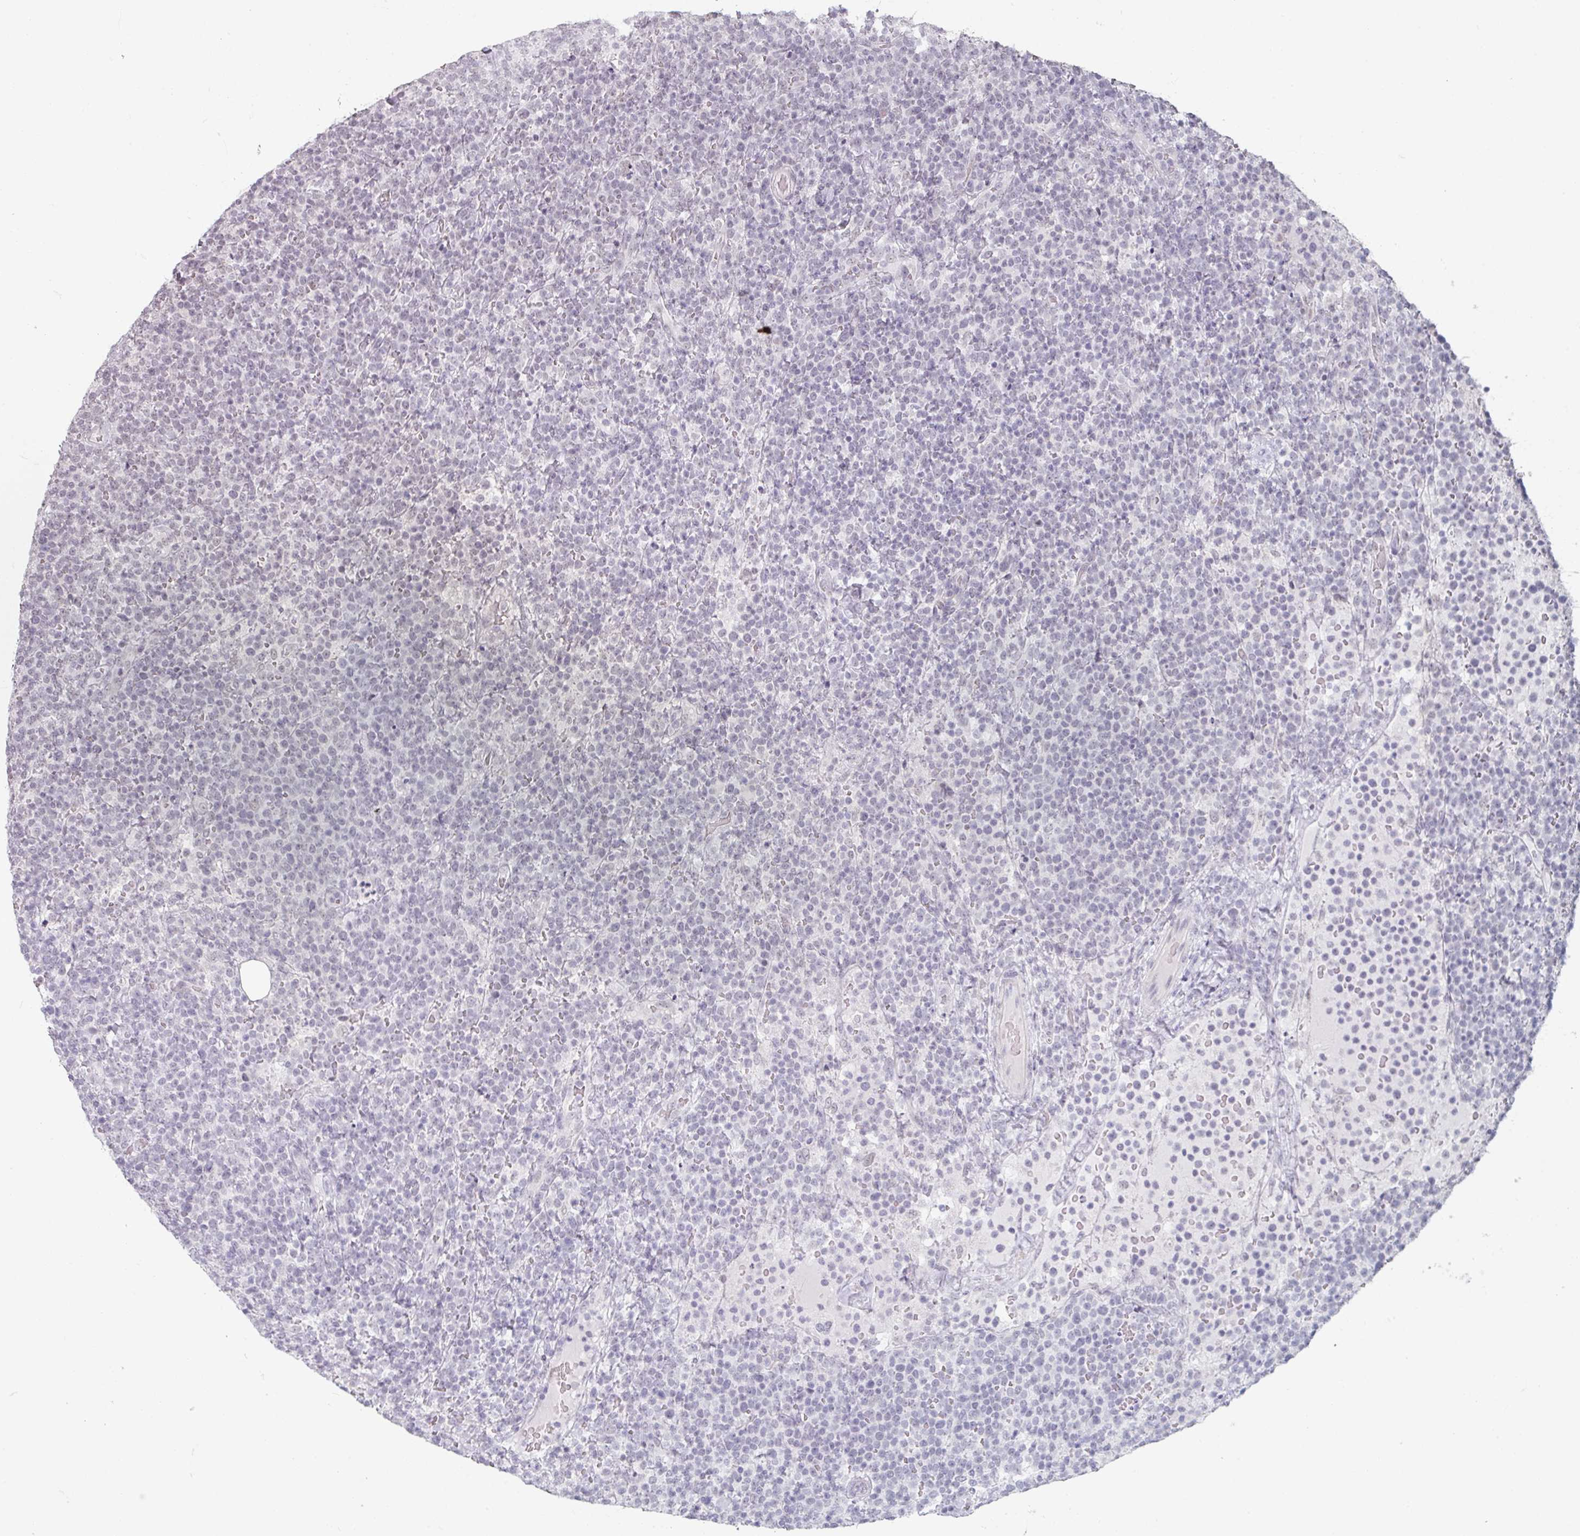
{"staining": {"intensity": "negative", "quantity": "none", "location": "none"}, "tissue": "lymphoma", "cell_type": "Tumor cells", "image_type": "cancer", "snomed": [{"axis": "morphology", "description": "Malignant lymphoma, non-Hodgkin's type, High grade"}, {"axis": "topography", "description": "Lymph node"}], "caption": "High power microscopy histopathology image of an immunohistochemistry histopathology image of malignant lymphoma, non-Hodgkin's type (high-grade), revealing no significant positivity in tumor cells. The staining was performed using DAB (3,3'-diaminobenzidine) to visualize the protein expression in brown, while the nuclei were stained in blue with hematoxylin (Magnification: 20x).", "gene": "SPRR1A", "patient": {"sex": "male", "age": 61}}